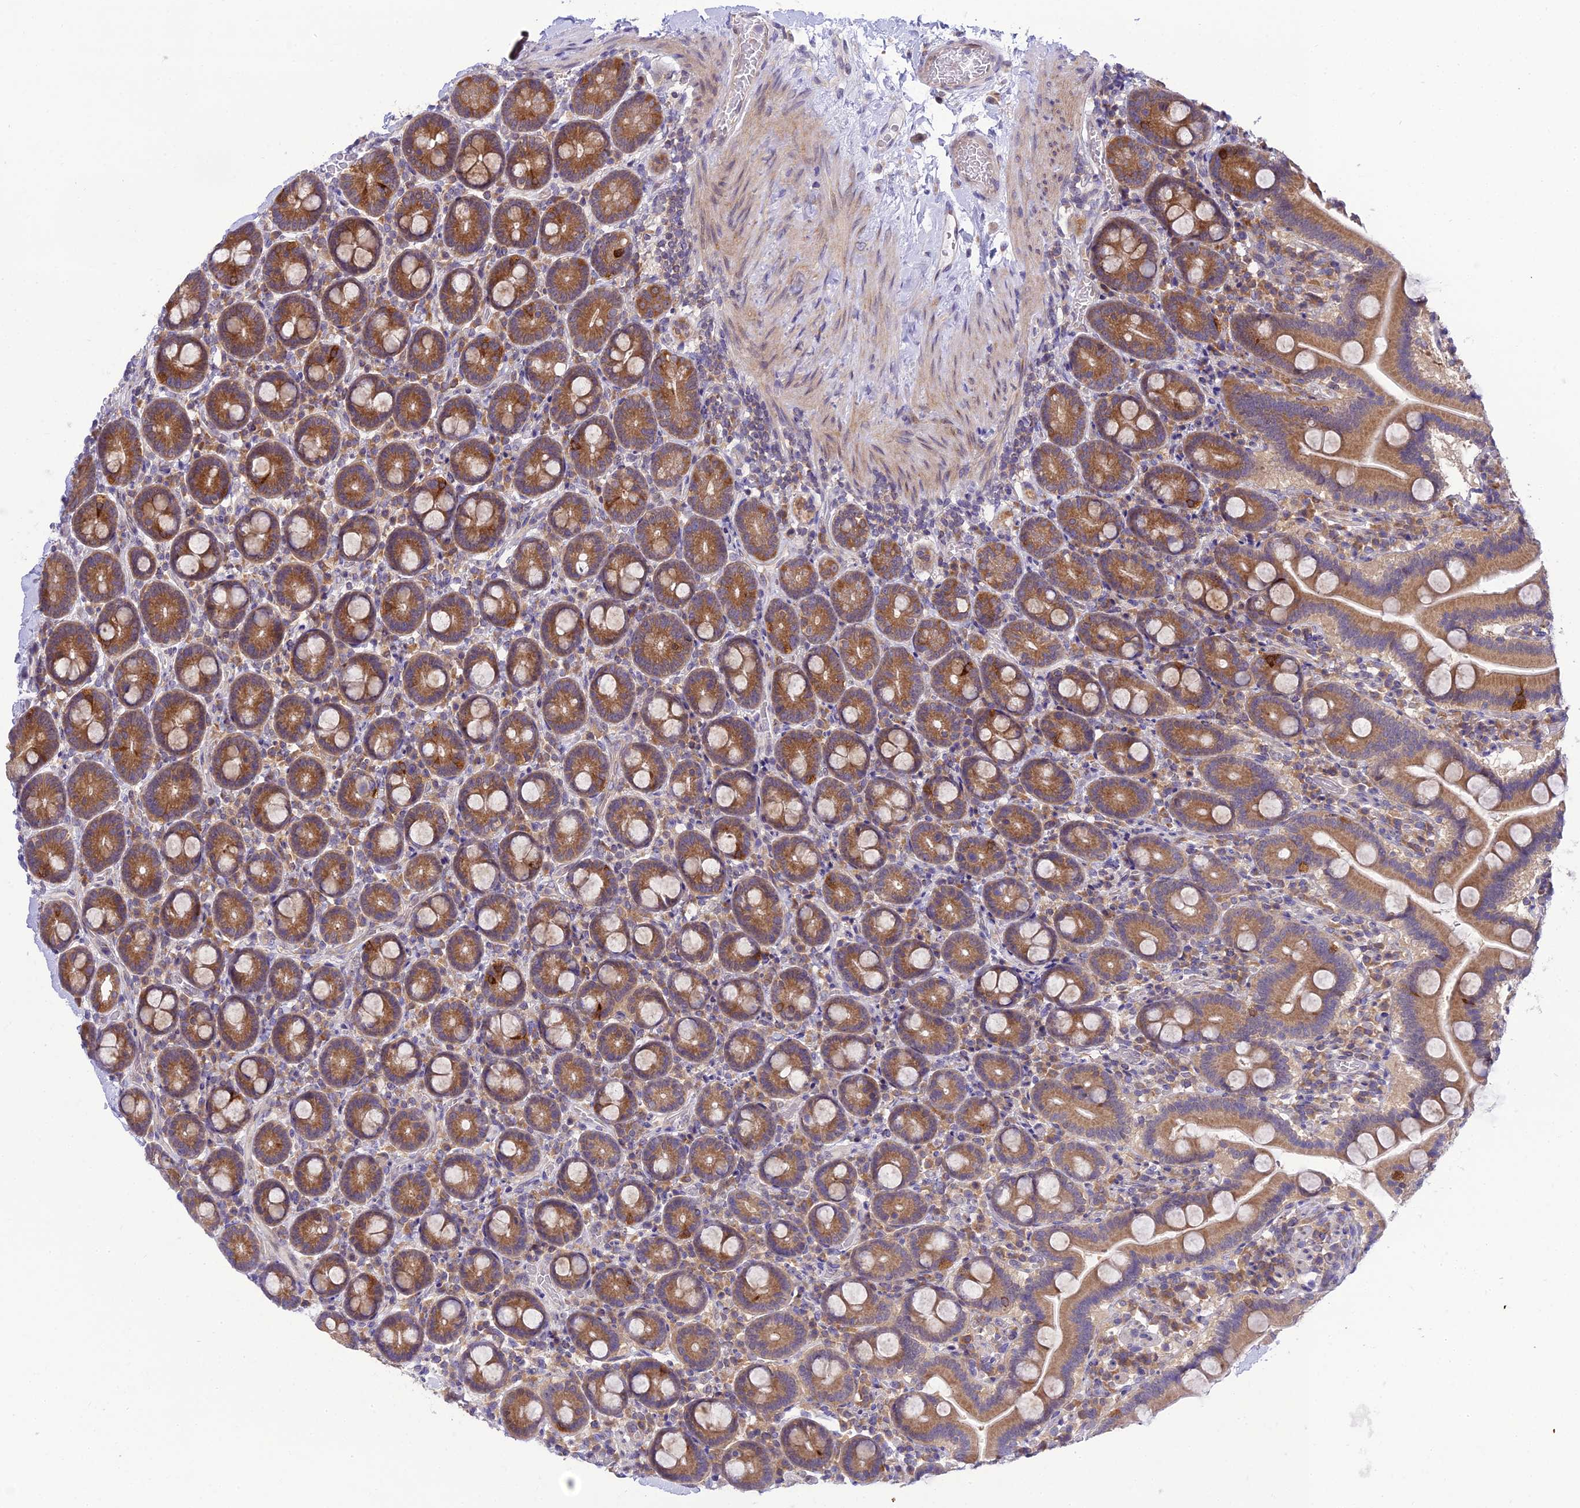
{"staining": {"intensity": "strong", "quantity": ">75%", "location": "cytoplasmic/membranous"}, "tissue": "duodenum", "cell_type": "Glandular cells", "image_type": "normal", "snomed": [{"axis": "morphology", "description": "Normal tissue, NOS"}, {"axis": "topography", "description": "Duodenum"}], "caption": "Brown immunohistochemical staining in benign human duodenum reveals strong cytoplasmic/membranous staining in approximately >75% of glandular cells. The staining is performed using DAB brown chromogen to label protein expression. The nuclei are counter-stained blue using hematoxylin.", "gene": "CLCN7", "patient": {"sex": "male", "age": 55}}